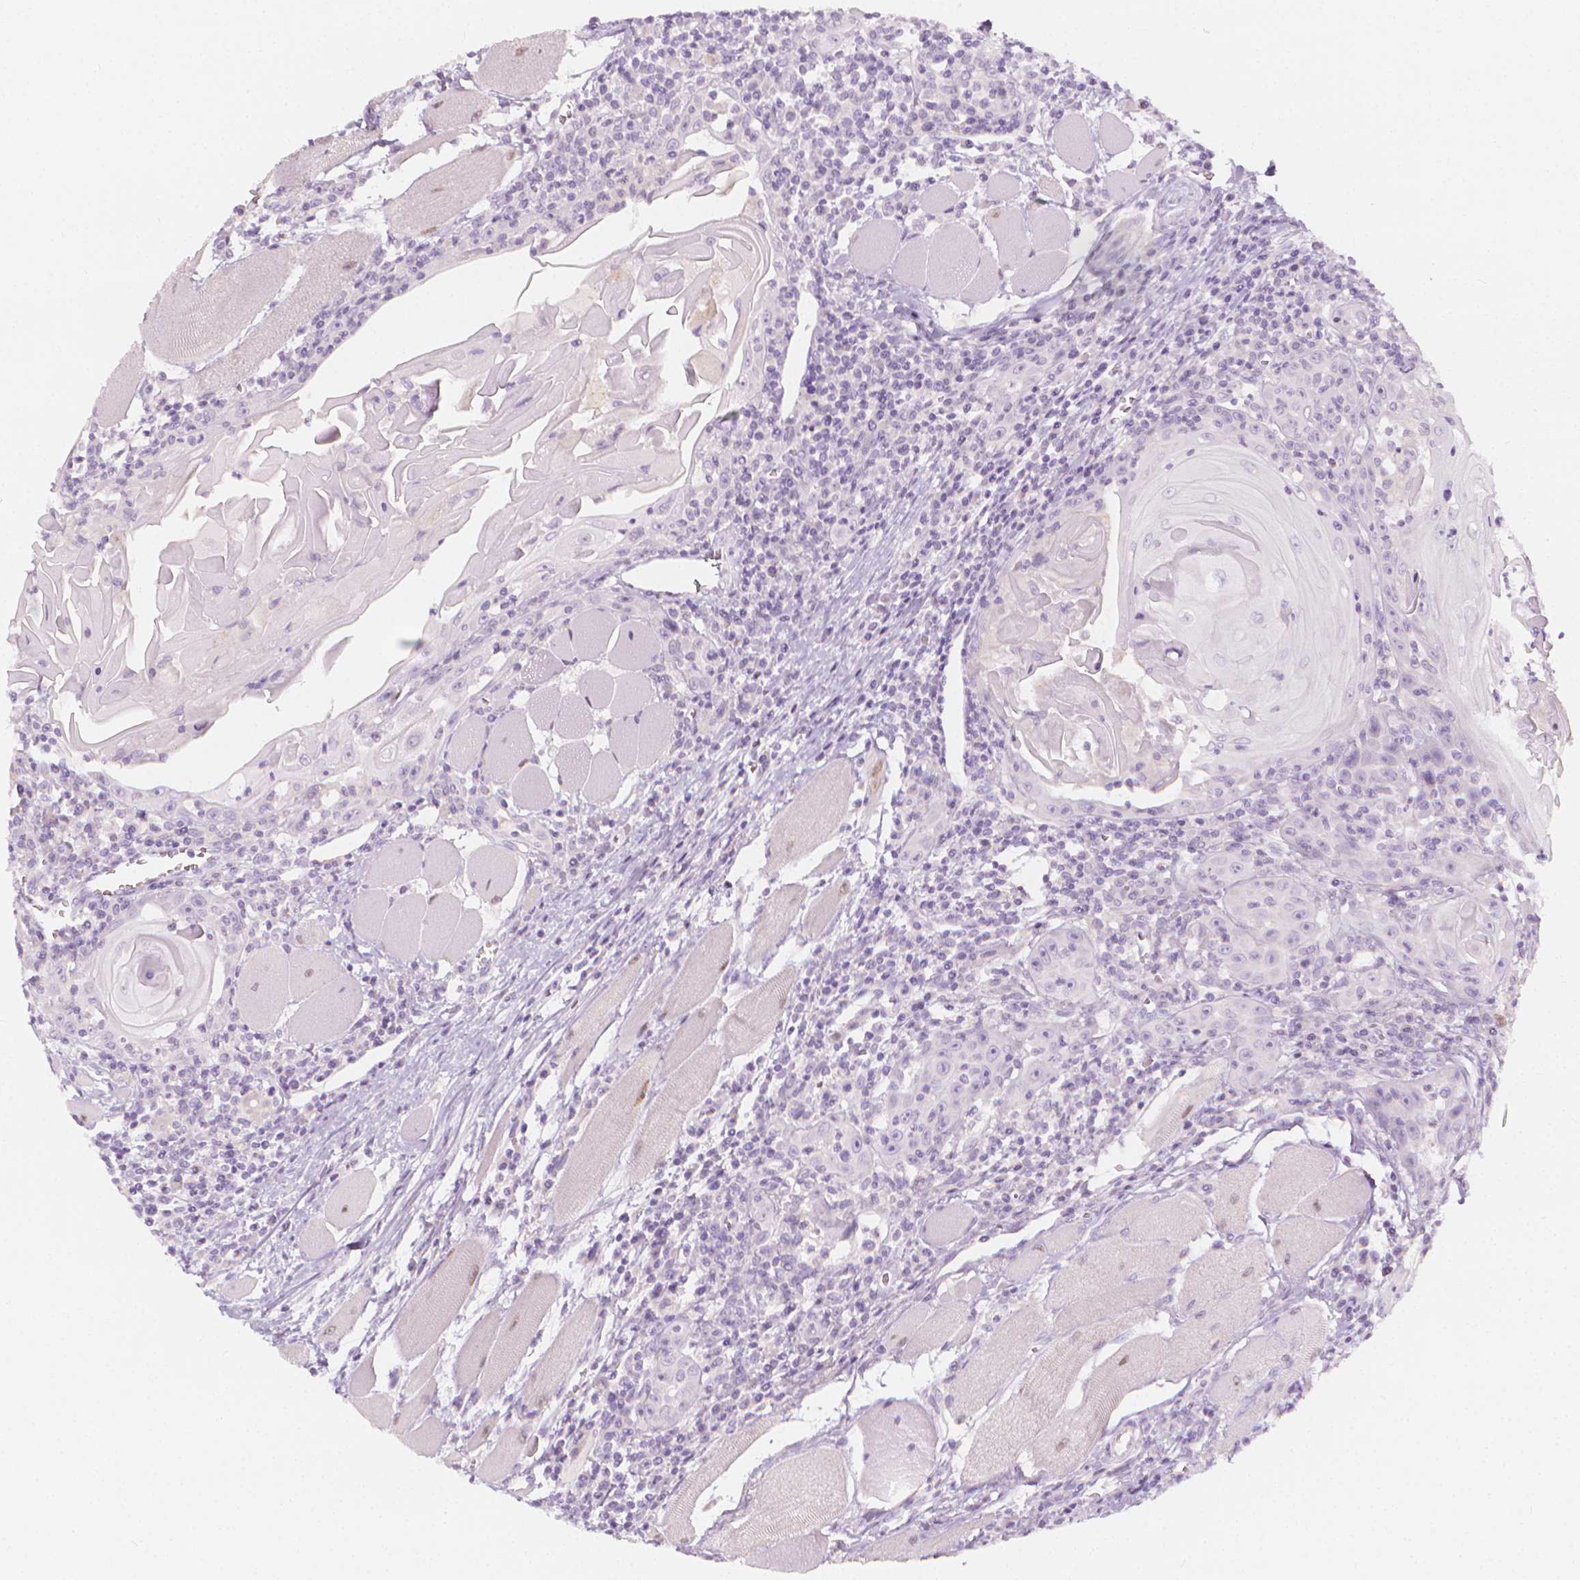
{"staining": {"intensity": "negative", "quantity": "none", "location": "none"}, "tissue": "head and neck cancer", "cell_type": "Tumor cells", "image_type": "cancer", "snomed": [{"axis": "morphology", "description": "Normal tissue, NOS"}, {"axis": "morphology", "description": "Squamous cell carcinoma, NOS"}, {"axis": "topography", "description": "Oral tissue"}, {"axis": "topography", "description": "Head-Neck"}], "caption": "Head and neck cancer (squamous cell carcinoma) was stained to show a protein in brown. There is no significant expression in tumor cells. (Stains: DAB (3,3'-diaminobenzidine) IHC with hematoxylin counter stain, Microscopy: brightfield microscopy at high magnification).", "gene": "RBFOX1", "patient": {"sex": "male", "age": 52}}